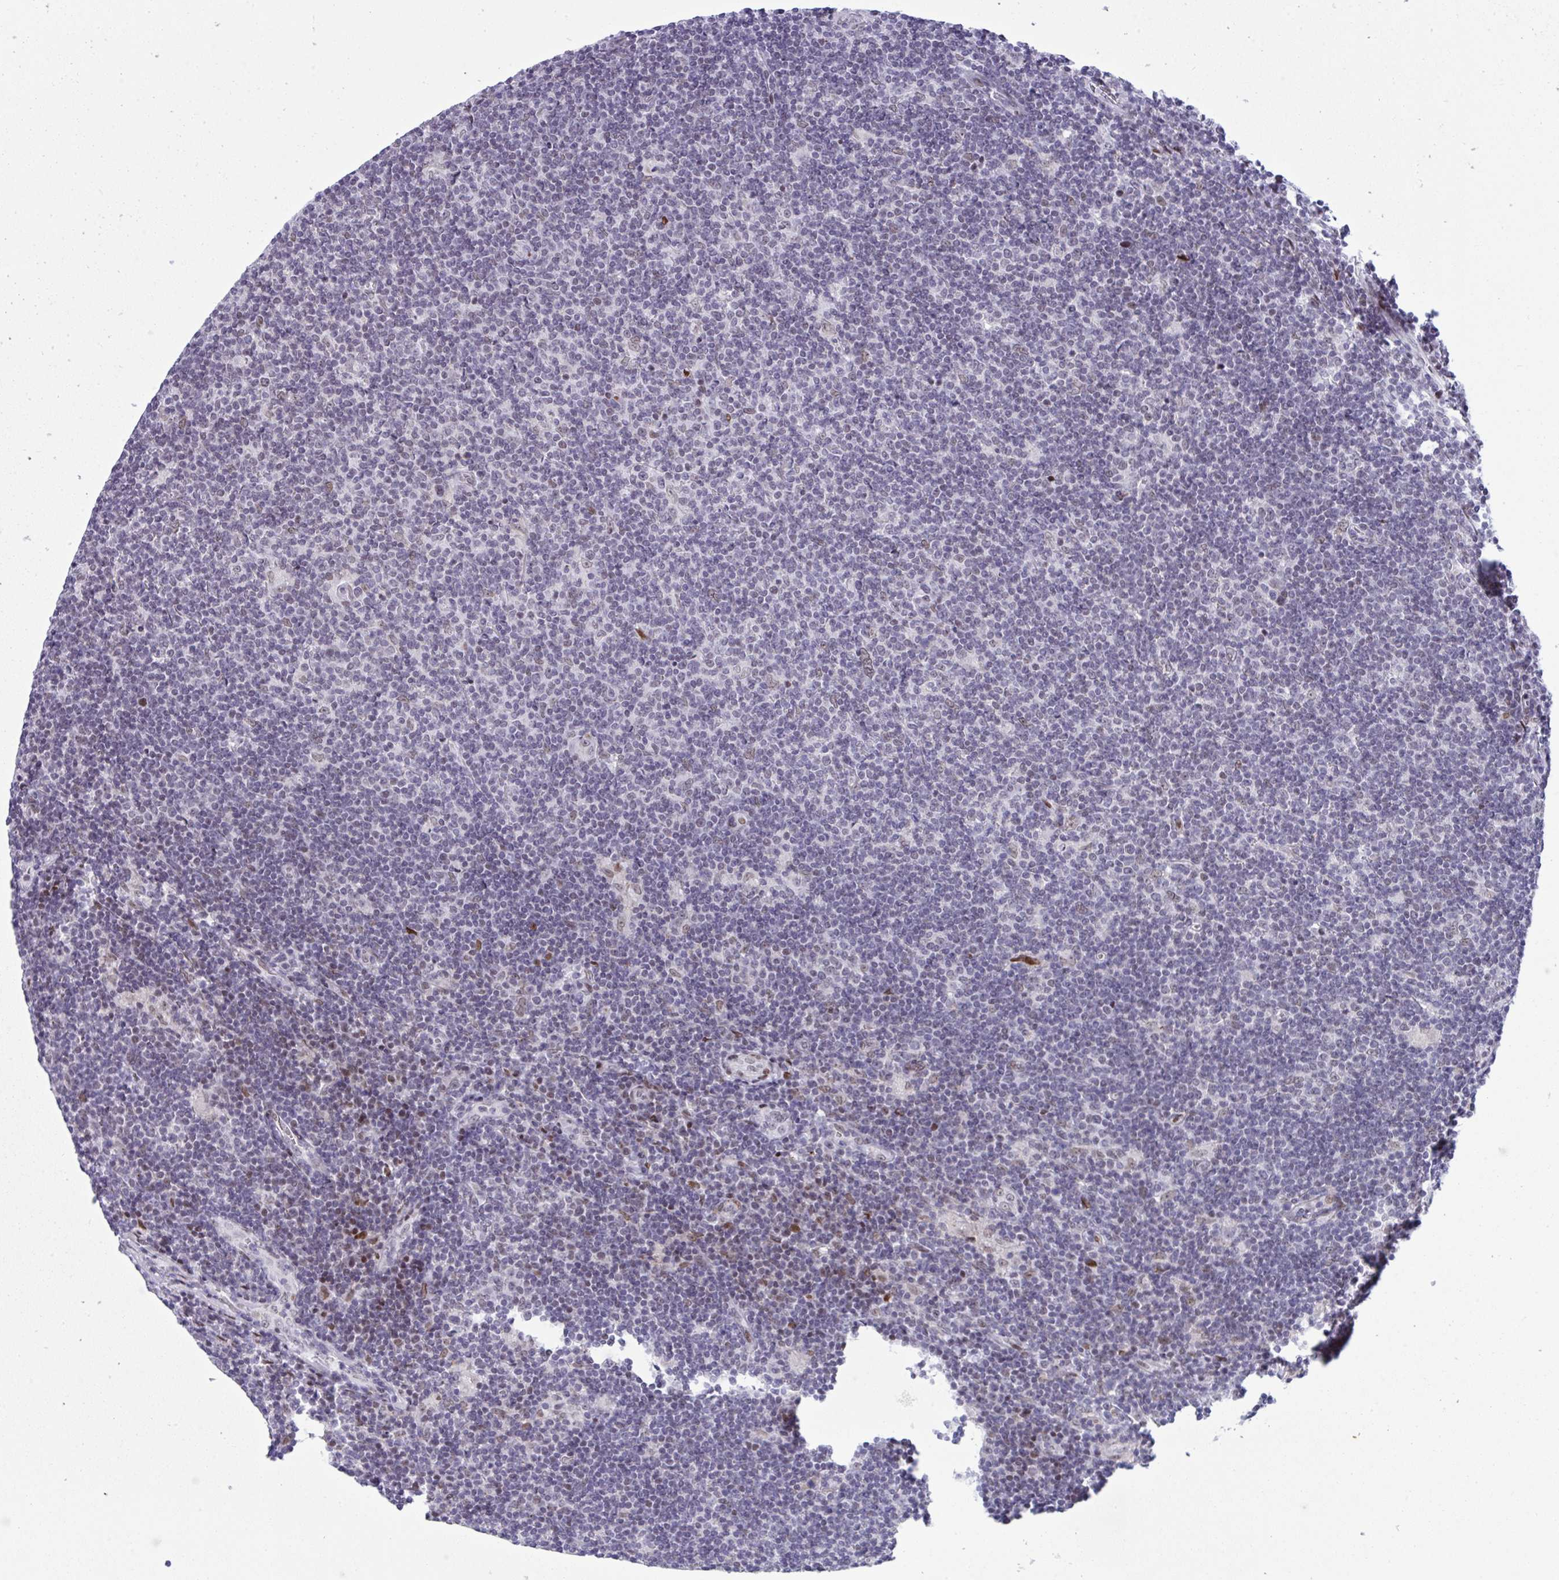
{"staining": {"intensity": "negative", "quantity": "none", "location": "none"}, "tissue": "lymphoma", "cell_type": "Tumor cells", "image_type": "cancer", "snomed": [{"axis": "morphology", "description": "Hodgkin's disease, NOS"}, {"axis": "topography", "description": "Lymph node"}], "caption": "Lymphoma was stained to show a protein in brown. There is no significant positivity in tumor cells. Brightfield microscopy of IHC stained with DAB (brown) and hematoxylin (blue), captured at high magnification.", "gene": "ZFHX3", "patient": {"sex": "male", "age": 40}}